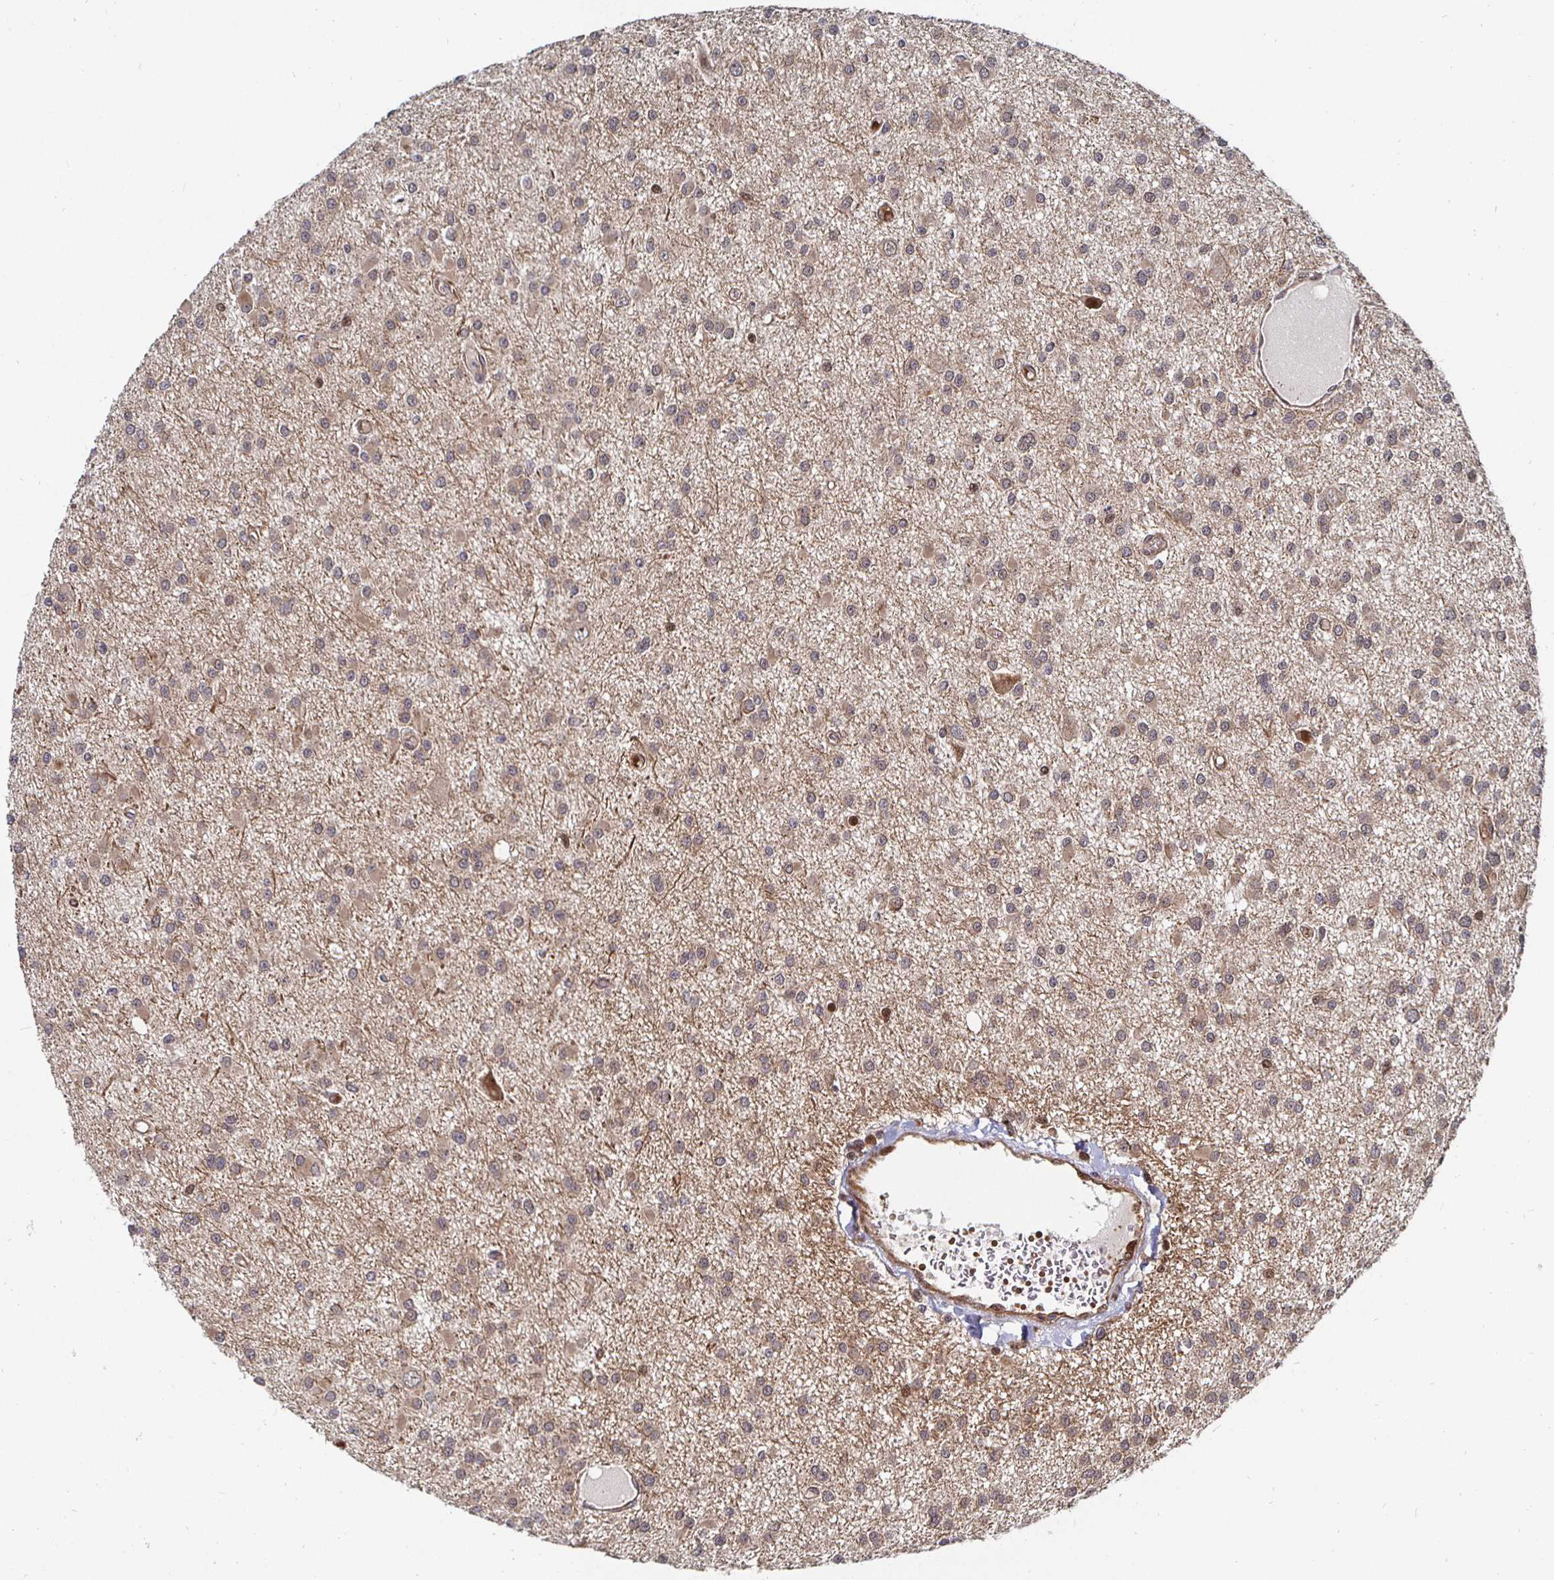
{"staining": {"intensity": "weak", "quantity": ">75%", "location": "cytoplasmic/membranous"}, "tissue": "glioma", "cell_type": "Tumor cells", "image_type": "cancer", "snomed": [{"axis": "morphology", "description": "Glioma, malignant, High grade"}, {"axis": "topography", "description": "Brain"}], "caption": "Protein expression analysis of glioma exhibits weak cytoplasmic/membranous positivity in approximately >75% of tumor cells. Using DAB (3,3'-diaminobenzidine) (brown) and hematoxylin (blue) stains, captured at high magnification using brightfield microscopy.", "gene": "TBKBP1", "patient": {"sex": "male", "age": 54}}